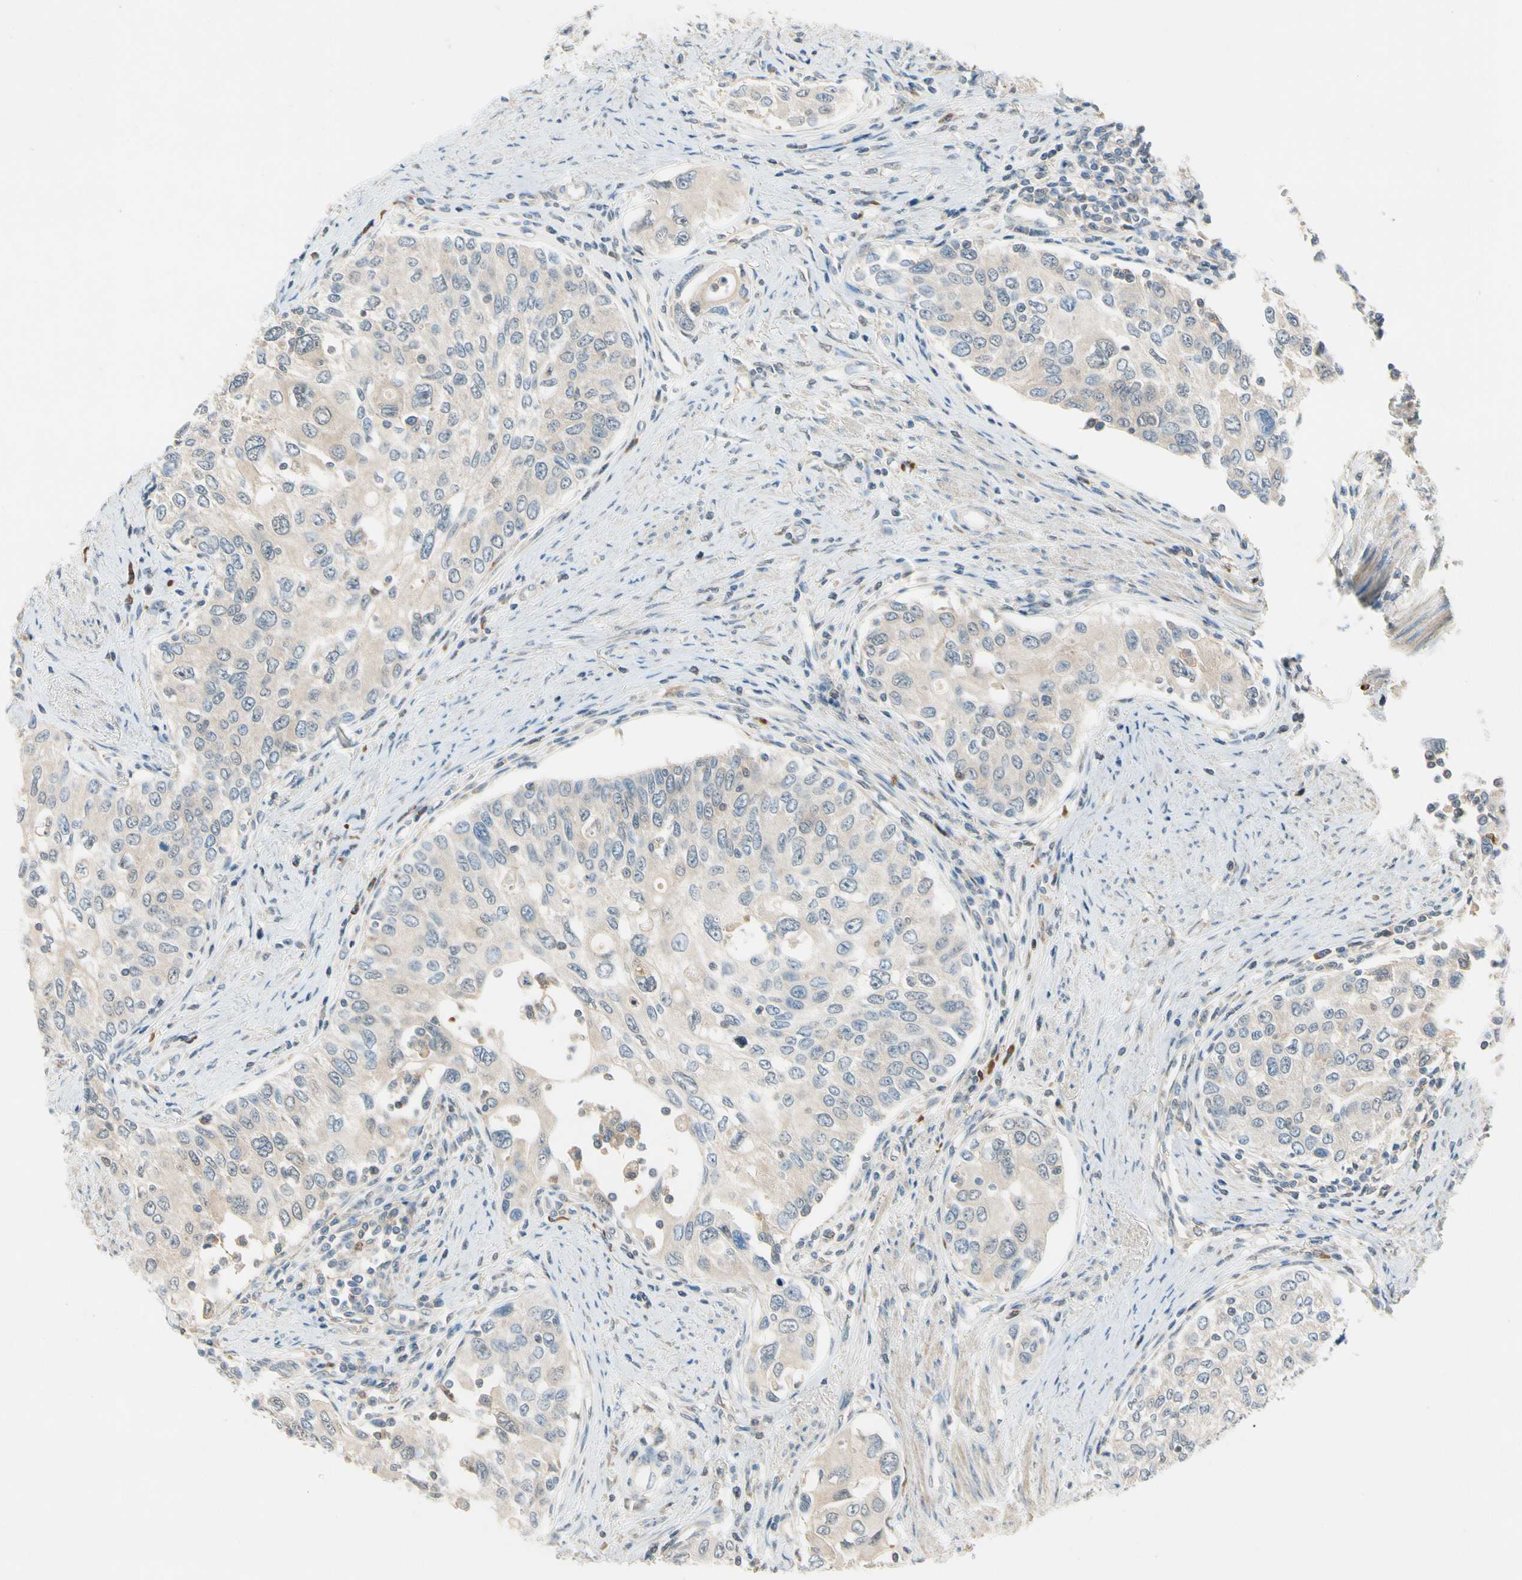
{"staining": {"intensity": "weak", "quantity": ">75%", "location": "cytoplasmic/membranous"}, "tissue": "urothelial cancer", "cell_type": "Tumor cells", "image_type": "cancer", "snomed": [{"axis": "morphology", "description": "Urothelial carcinoma, High grade"}, {"axis": "topography", "description": "Urinary bladder"}], "caption": "Urothelial cancer stained for a protein shows weak cytoplasmic/membranous positivity in tumor cells.", "gene": "WIPI1", "patient": {"sex": "female", "age": 56}}